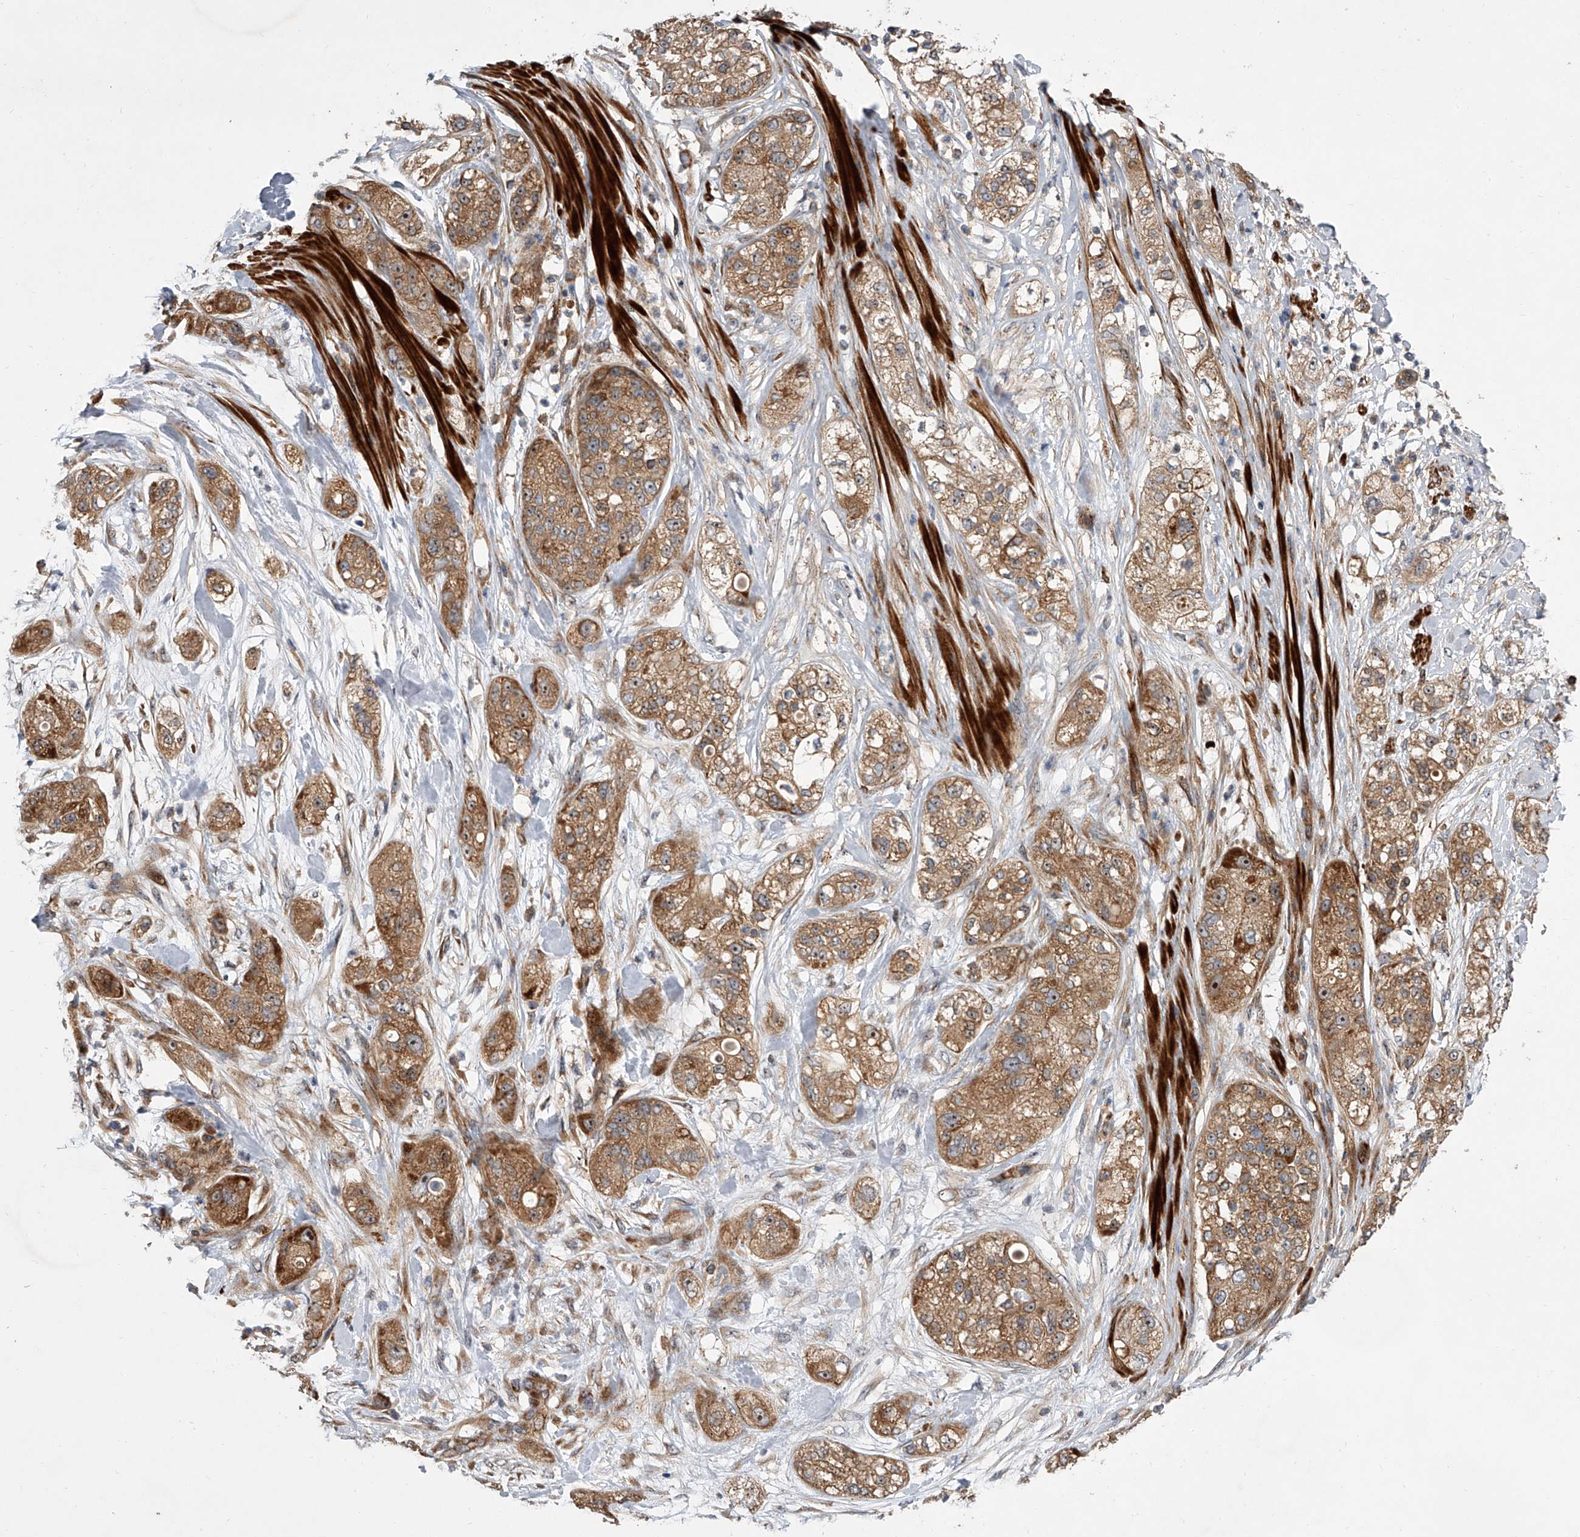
{"staining": {"intensity": "moderate", "quantity": ">75%", "location": "cytoplasmic/membranous"}, "tissue": "pancreatic cancer", "cell_type": "Tumor cells", "image_type": "cancer", "snomed": [{"axis": "morphology", "description": "Adenocarcinoma, NOS"}, {"axis": "topography", "description": "Pancreas"}], "caption": "This micrograph exhibits IHC staining of human adenocarcinoma (pancreatic), with medium moderate cytoplasmic/membranous staining in approximately >75% of tumor cells.", "gene": "USP47", "patient": {"sex": "female", "age": 78}}